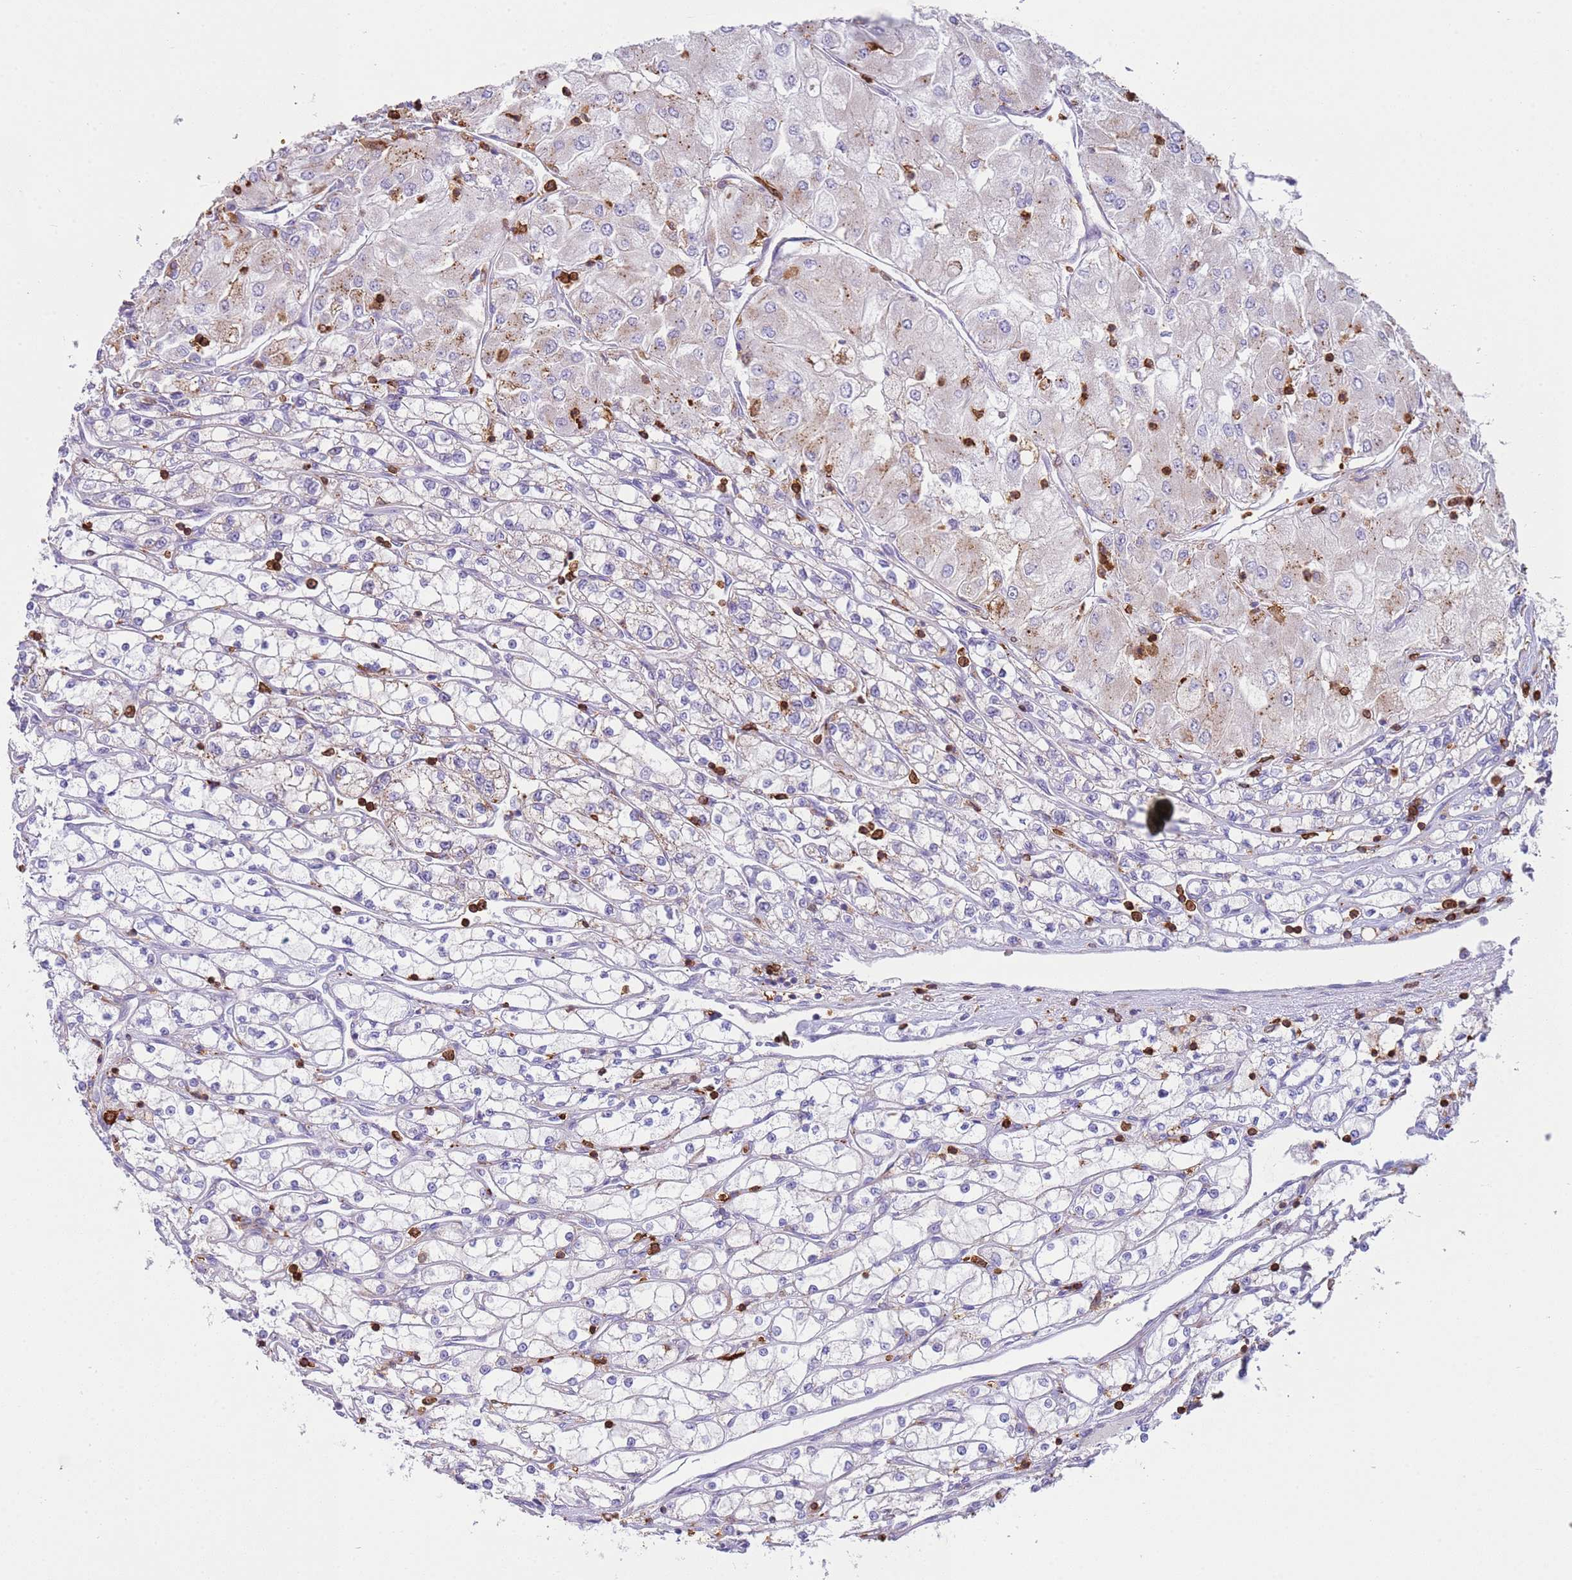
{"staining": {"intensity": "moderate", "quantity": "<25%", "location": "cytoplasmic/membranous"}, "tissue": "renal cancer", "cell_type": "Tumor cells", "image_type": "cancer", "snomed": [{"axis": "morphology", "description": "Adenocarcinoma, NOS"}, {"axis": "topography", "description": "Kidney"}], "caption": "Tumor cells reveal low levels of moderate cytoplasmic/membranous positivity in approximately <25% of cells in adenocarcinoma (renal). The protein is shown in brown color, while the nuclei are stained blue.", "gene": "TTPAL", "patient": {"sex": "male", "age": 80}}